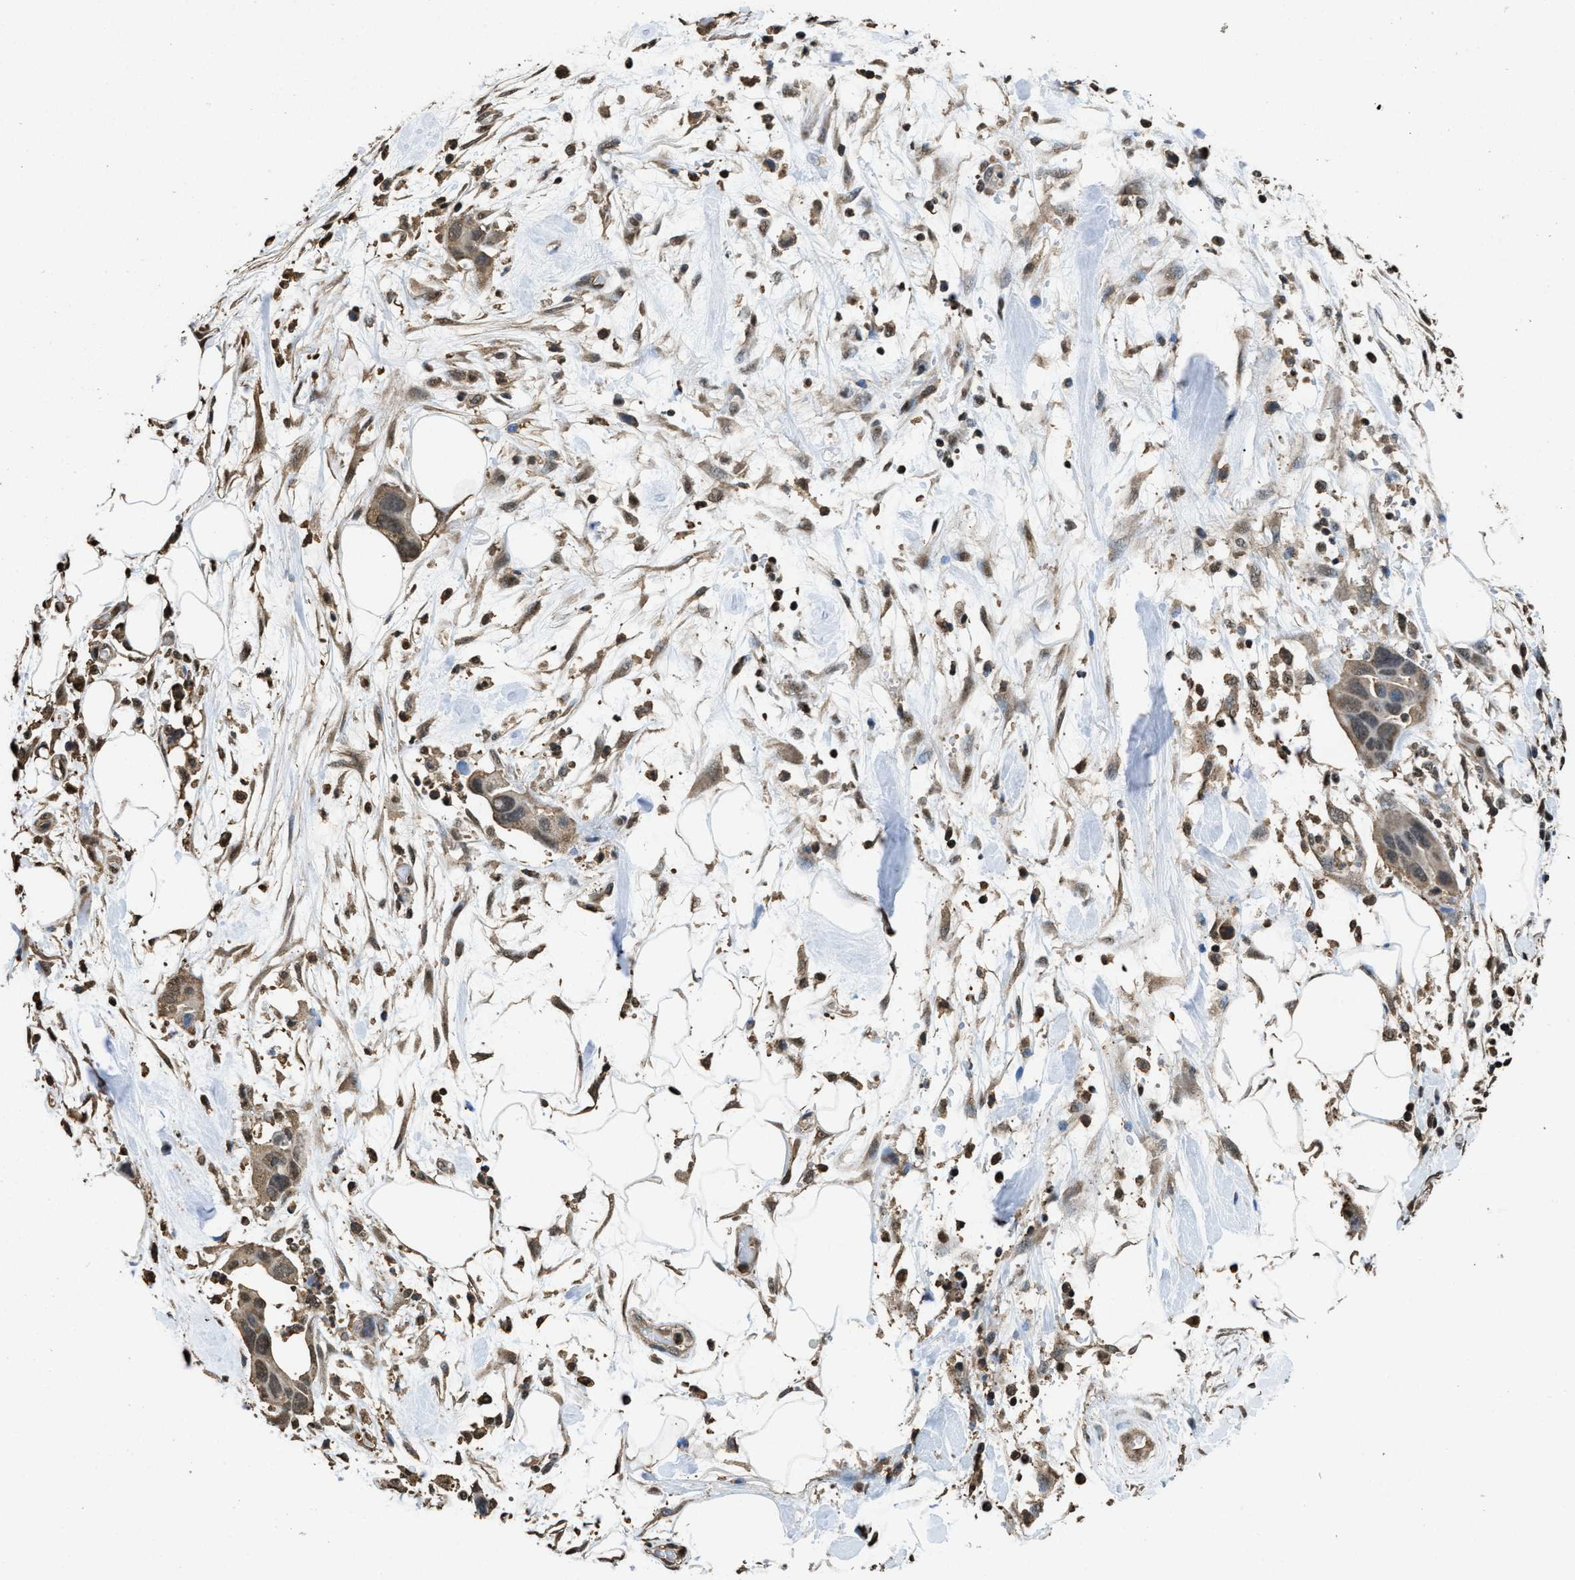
{"staining": {"intensity": "moderate", "quantity": ">75%", "location": "cytoplasmic/membranous,nuclear"}, "tissue": "pancreatic cancer", "cell_type": "Tumor cells", "image_type": "cancer", "snomed": [{"axis": "morphology", "description": "Adenocarcinoma, NOS"}, {"axis": "topography", "description": "Pancreas"}], "caption": "An image of human pancreatic cancer stained for a protein exhibits moderate cytoplasmic/membranous and nuclear brown staining in tumor cells. (Stains: DAB in brown, nuclei in blue, Microscopy: brightfield microscopy at high magnification).", "gene": "GAPDH", "patient": {"sex": "female", "age": 71}}